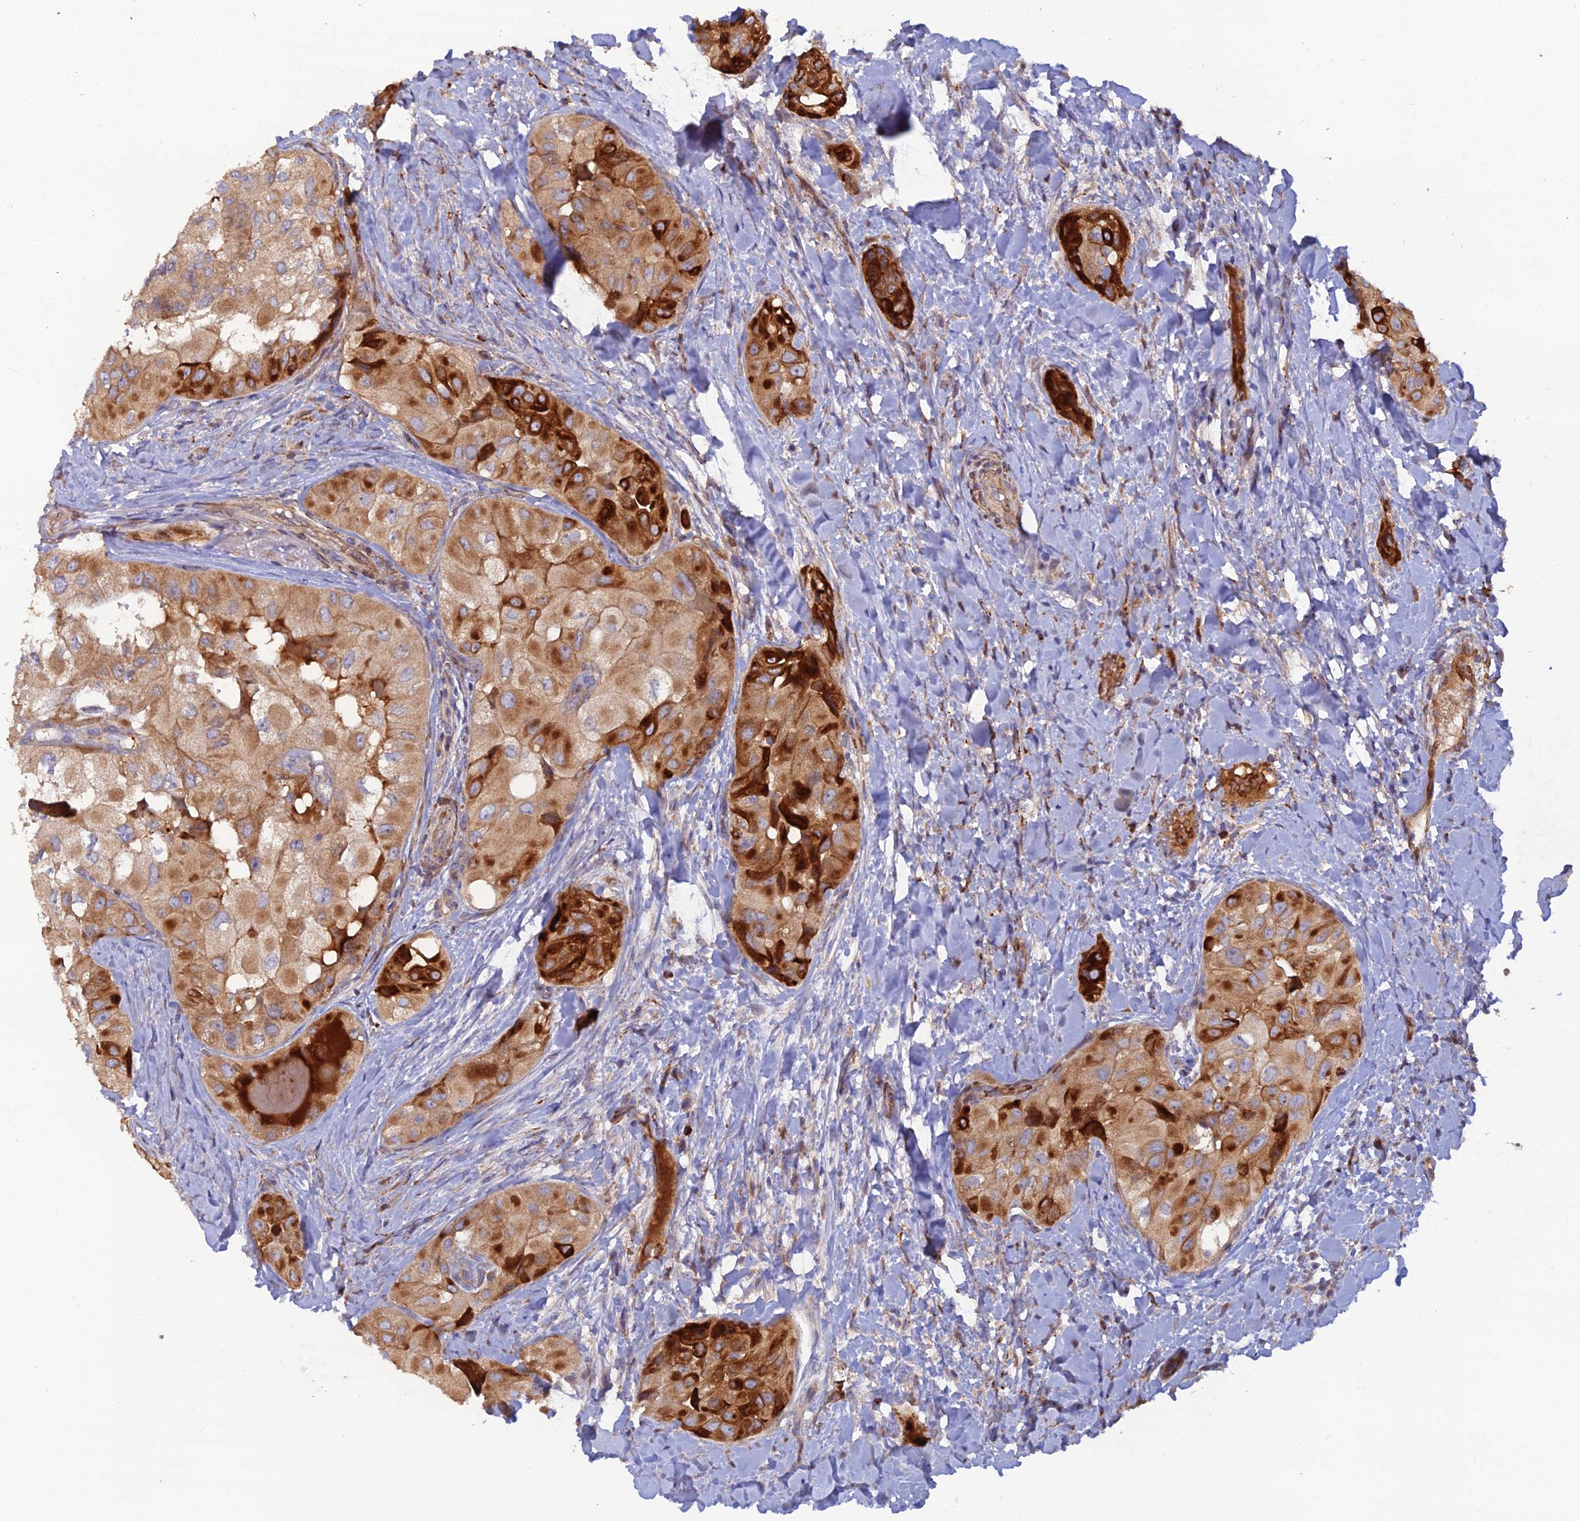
{"staining": {"intensity": "strong", "quantity": "<25%", "location": "cytoplasmic/membranous"}, "tissue": "thyroid cancer", "cell_type": "Tumor cells", "image_type": "cancer", "snomed": [{"axis": "morphology", "description": "Normal tissue, NOS"}, {"axis": "morphology", "description": "Papillary adenocarcinoma, NOS"}, {"axis": "topography", "description": "Thyroid gland"}], "caption": "This is a micrograph of IHC staining of thyroid cancer, which shows strong expression in the cytoplasmic/membranous of tumor cells.", "gene": "GMCL1", "patient": {"sex": "female", "age": 59}}